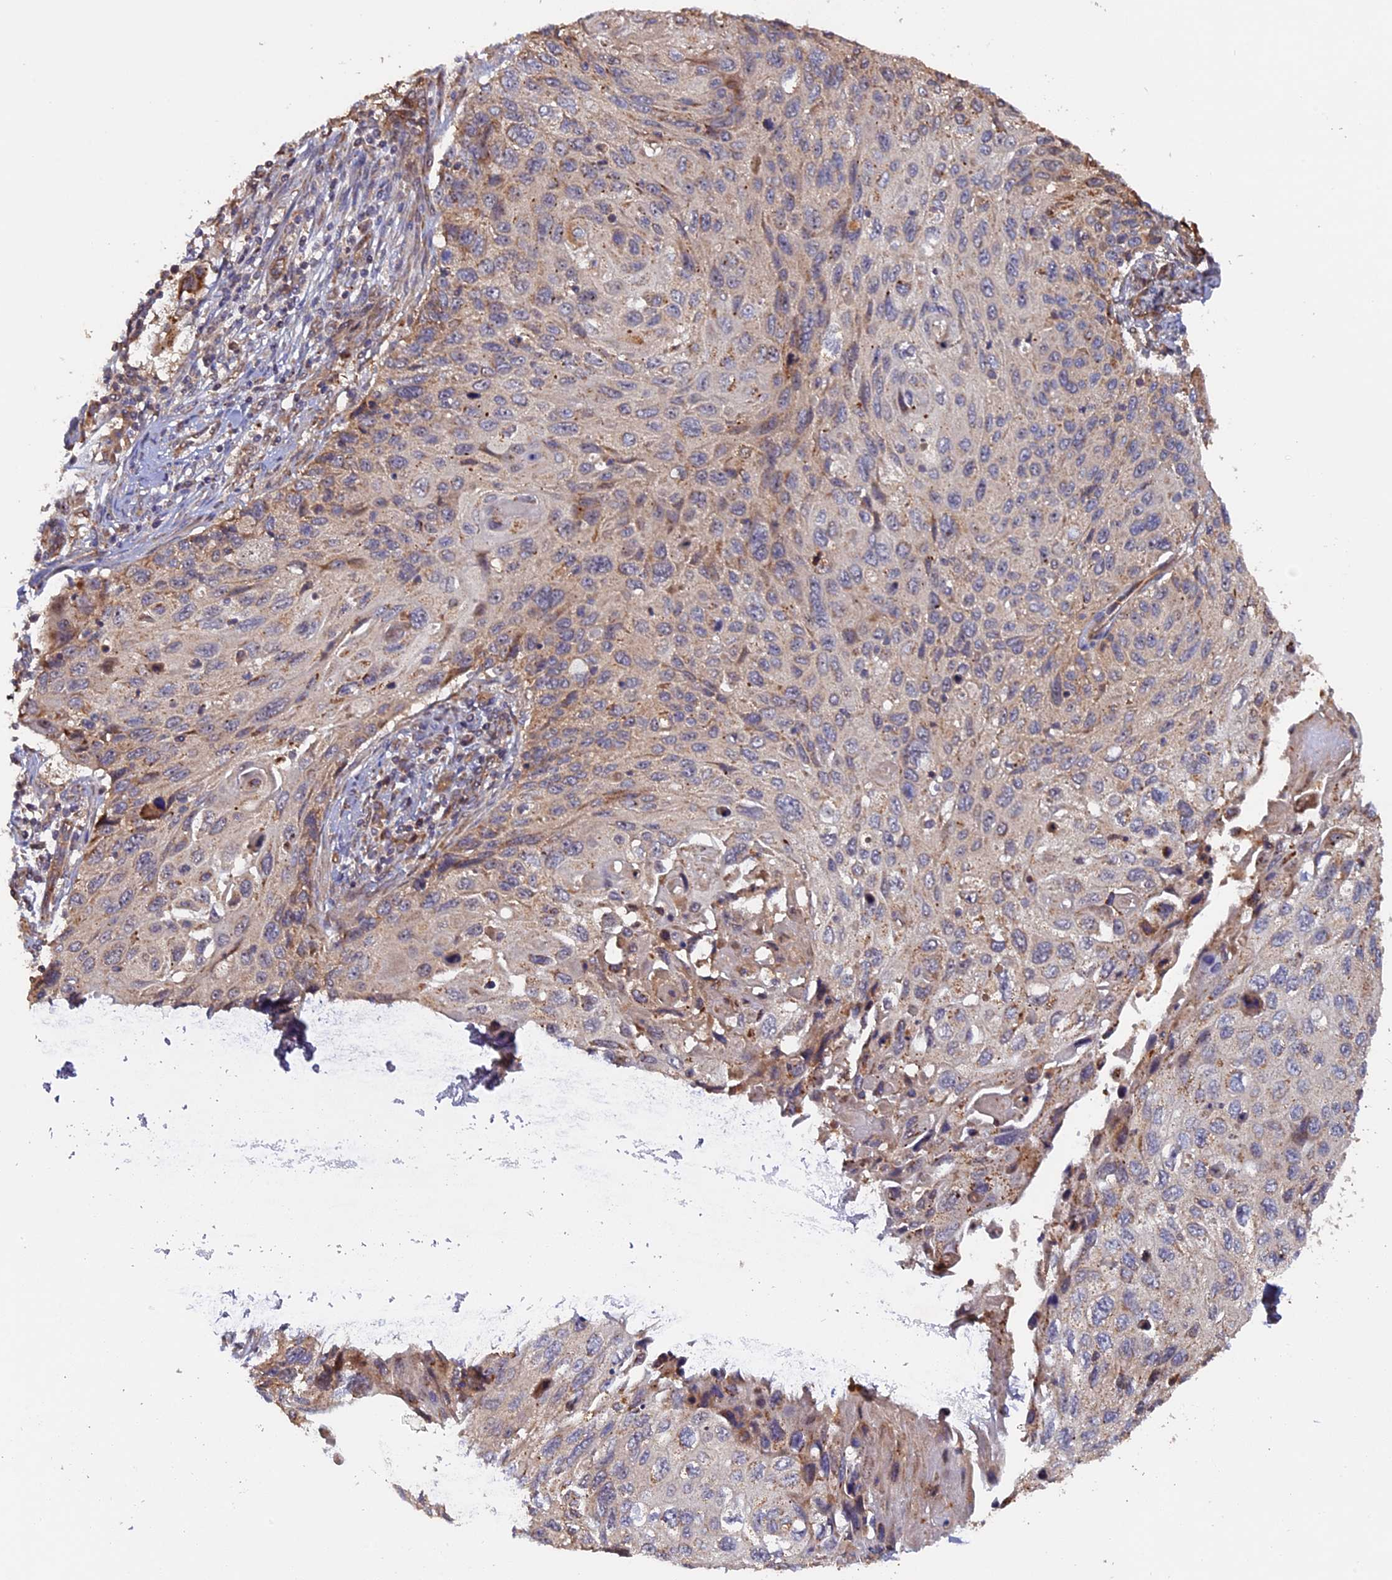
{"staining": {"intensity": "weak", "quantity": "<25%", "location": "cytoplasmic/membranous"}, "tissue": "cervical cancer", "cell_type": "Tumor cells", "image_type": "cancer", "snomed": [{"axis": "morphology", "description": "Squamous cell carcinoma, NOS"}, {"axis": "topography", "description": "Cervix"}], "caption": "This micrograph is of cervical cancer stained with immunohistochemistry to label a protein in brown with the nuclei are counter-stained blue. There is no positivity in tumor cells.", "gene": "FERMT1", "patient": {"sex": "female", "age": 70}}